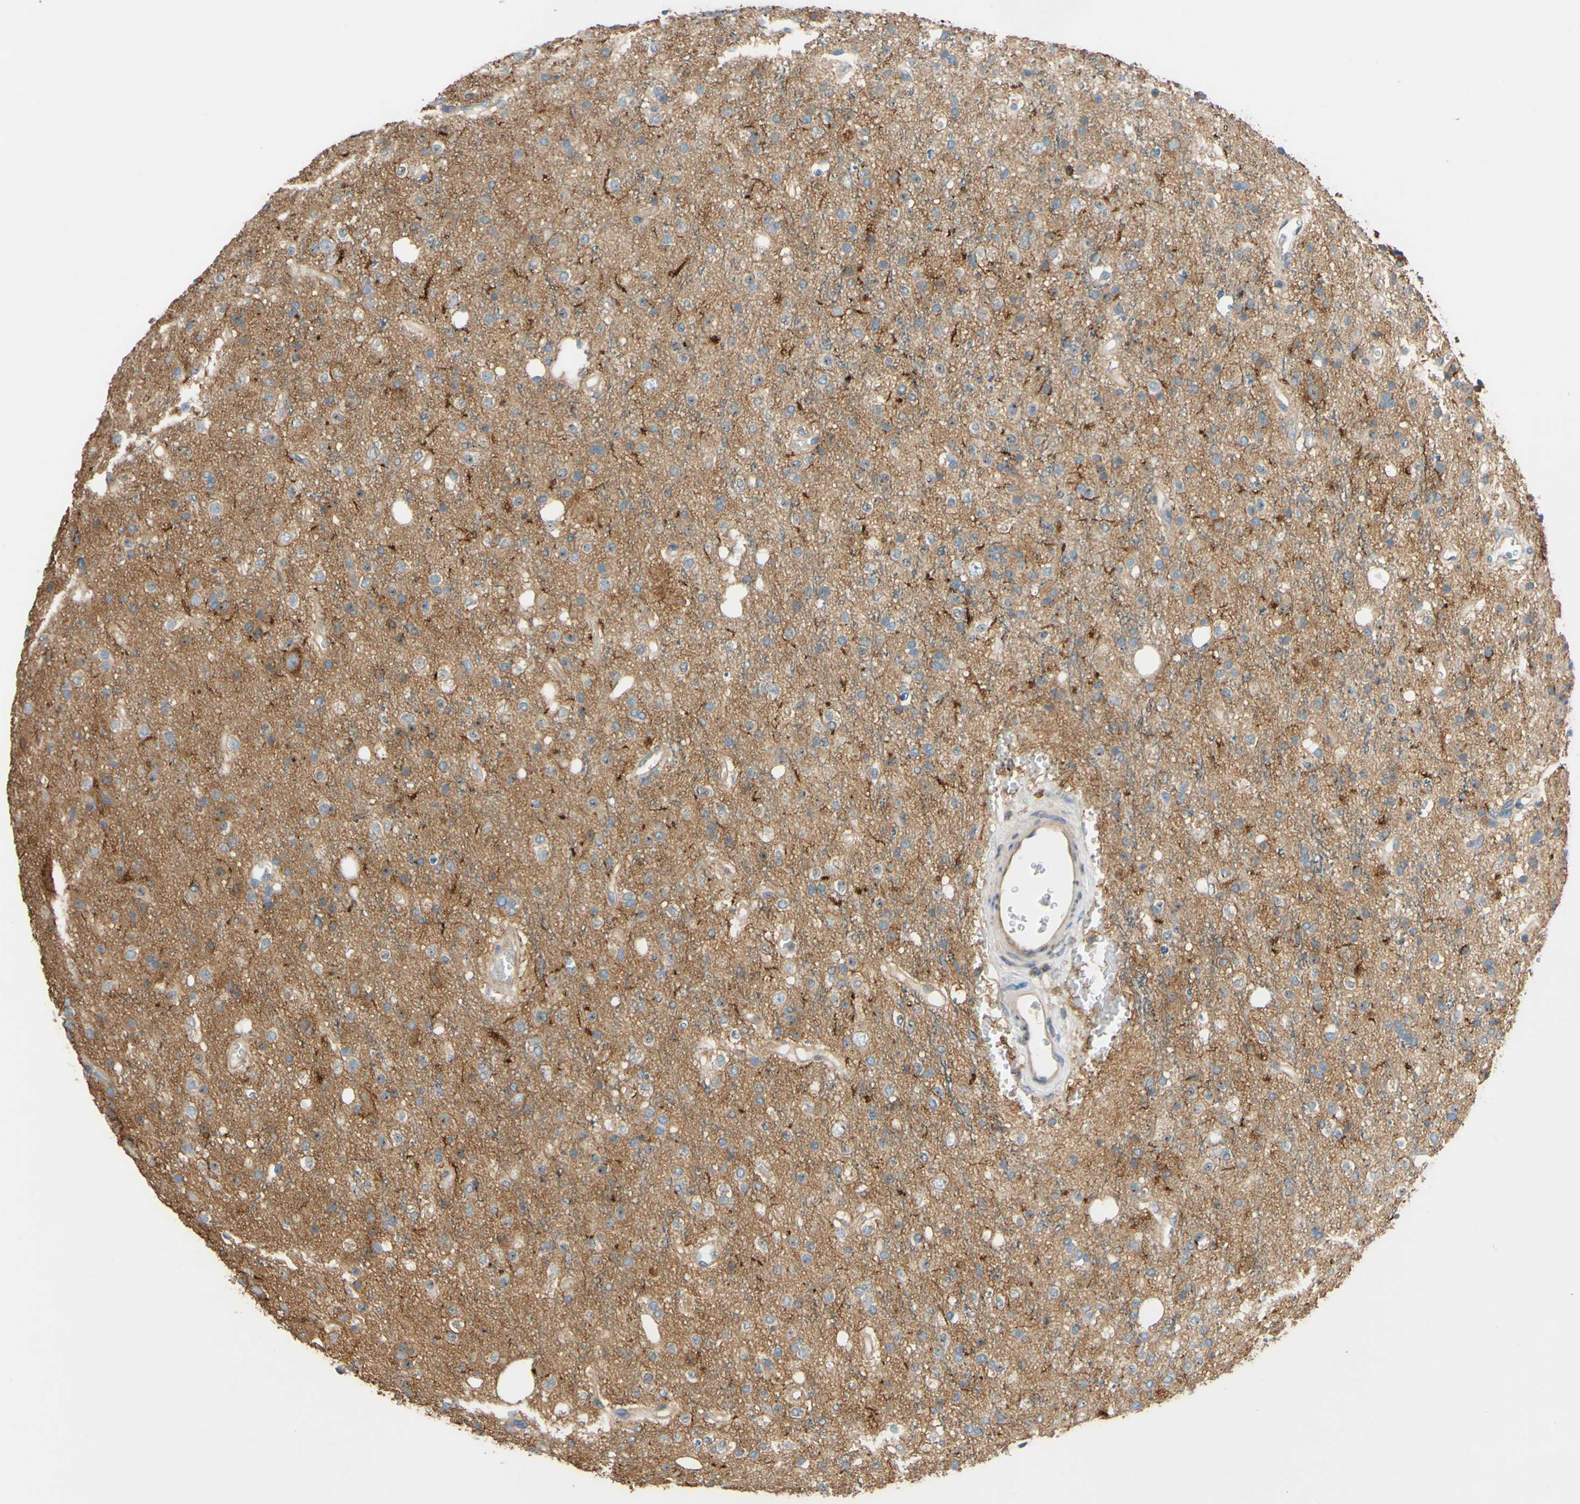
{"staining": {"intensity": "weak", "quantity": ">75%", "location": "cytoplasmic/membranous"}, "tissue": "glioma", "cell_type": "Tumor cells", "image_type": "cancer", "snomed": [{"axis": "morphology", "description": "Glioma, malignant, High grade"}, {"axis": "topography", "description": "Brain"}], "caption": "An IHC photomicrograph of neoplastic tissue is shown. Protein staining in brown highlights weak cytoplasmic/membranous positivity in malignant glioma (high-grade) within tumor cells.", "gene": "POR", "patient": {"sex": "male", "age": 47}}